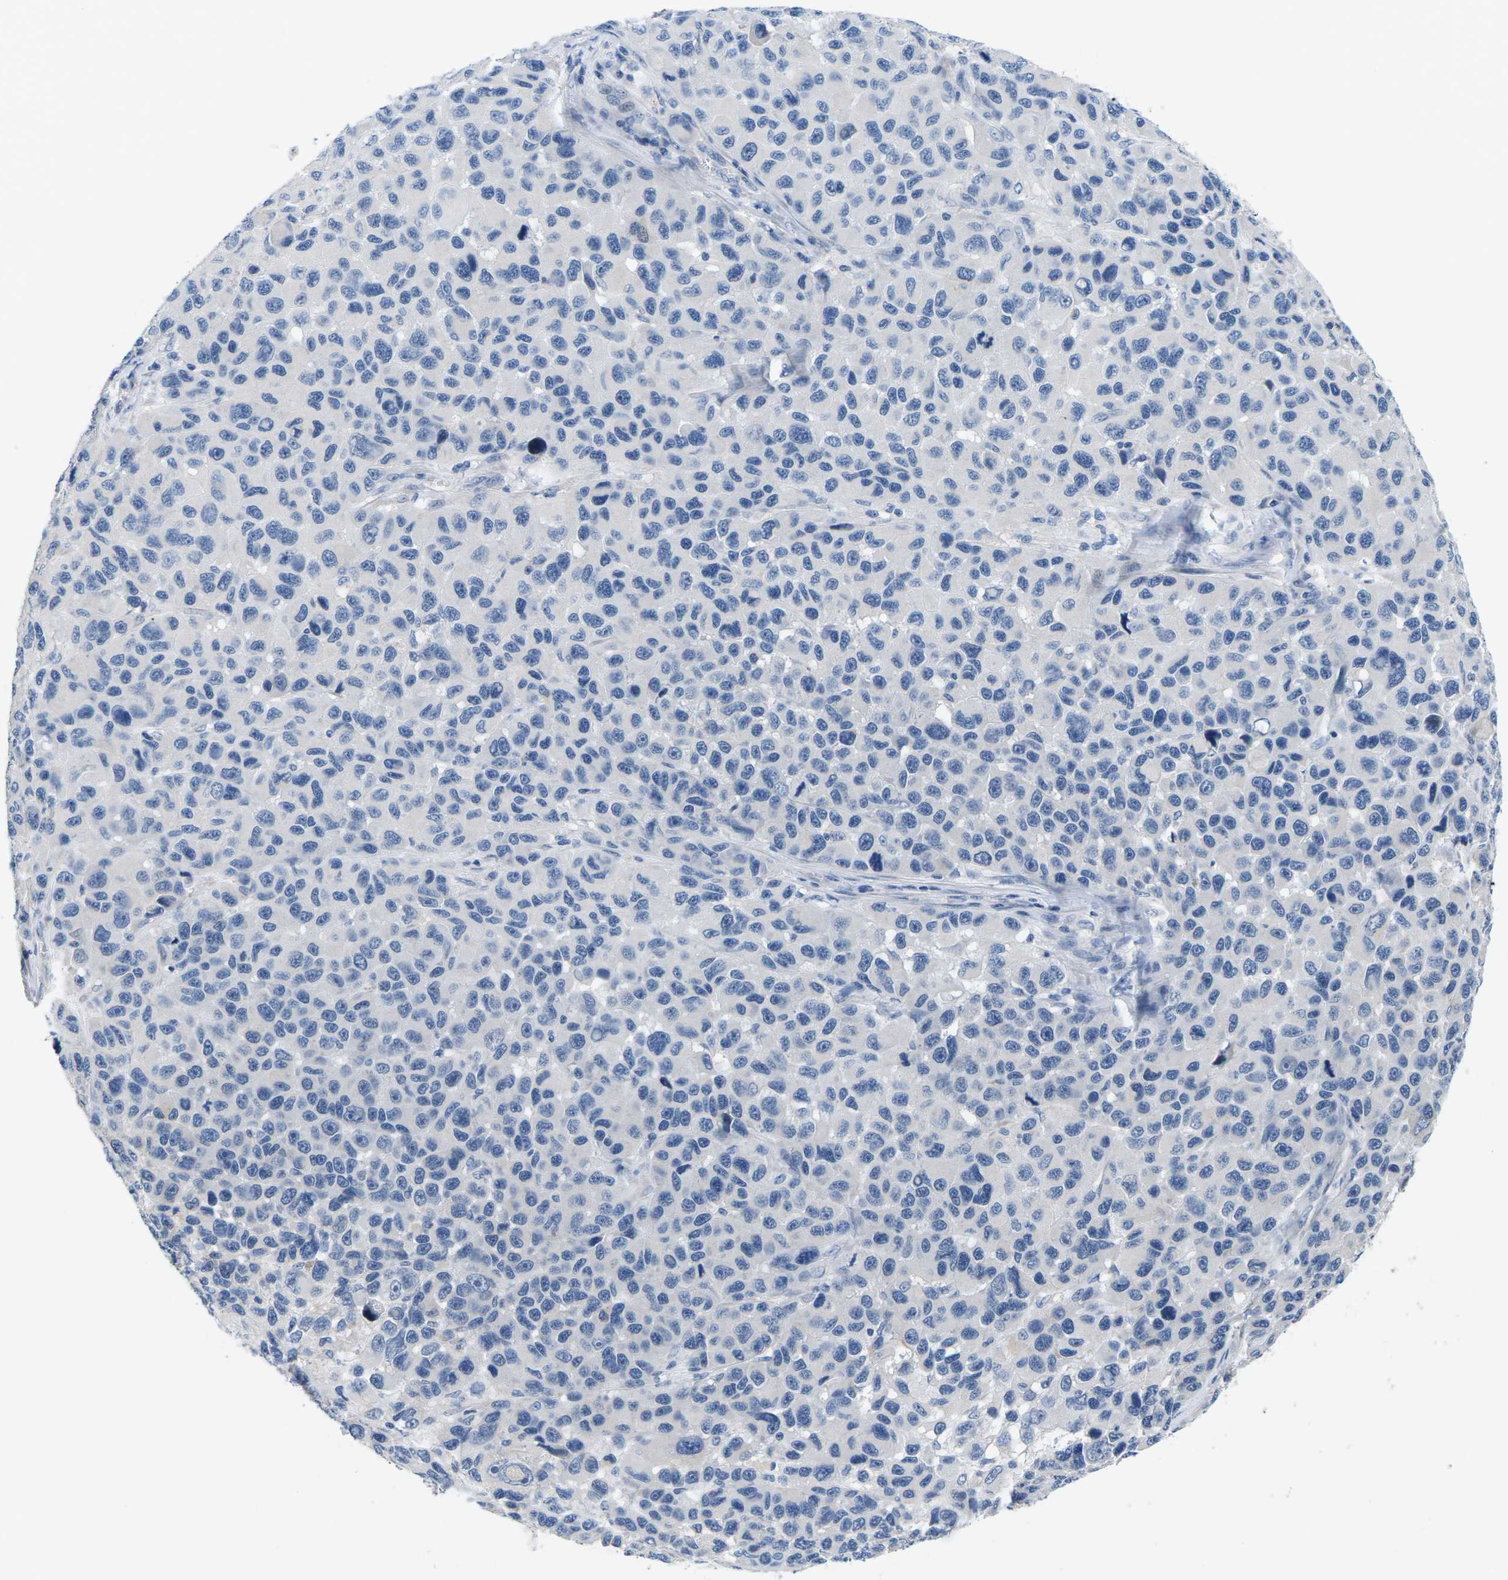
{"staining": {"intensity": "negative", "quantity": "none", "location": "none"}, "tissue": "melanoma", "cell_type": "Tumor cells", "image_type": "cancer", "snomed": [{"axis": "morphology", "description": "Malignant melanoma, NOS"}, {"axis": "topography", "description": "Skin"}], "caption": "Malignant melanoma was stained to show a protein in brown. There is no significant expression in tumor cells. (DAB (3,3'-diaminobenzidine) IHC with hematoxylin counter stain).", "gene": "TSPAN2", "patient": {"sex": "male", "age": 53}}